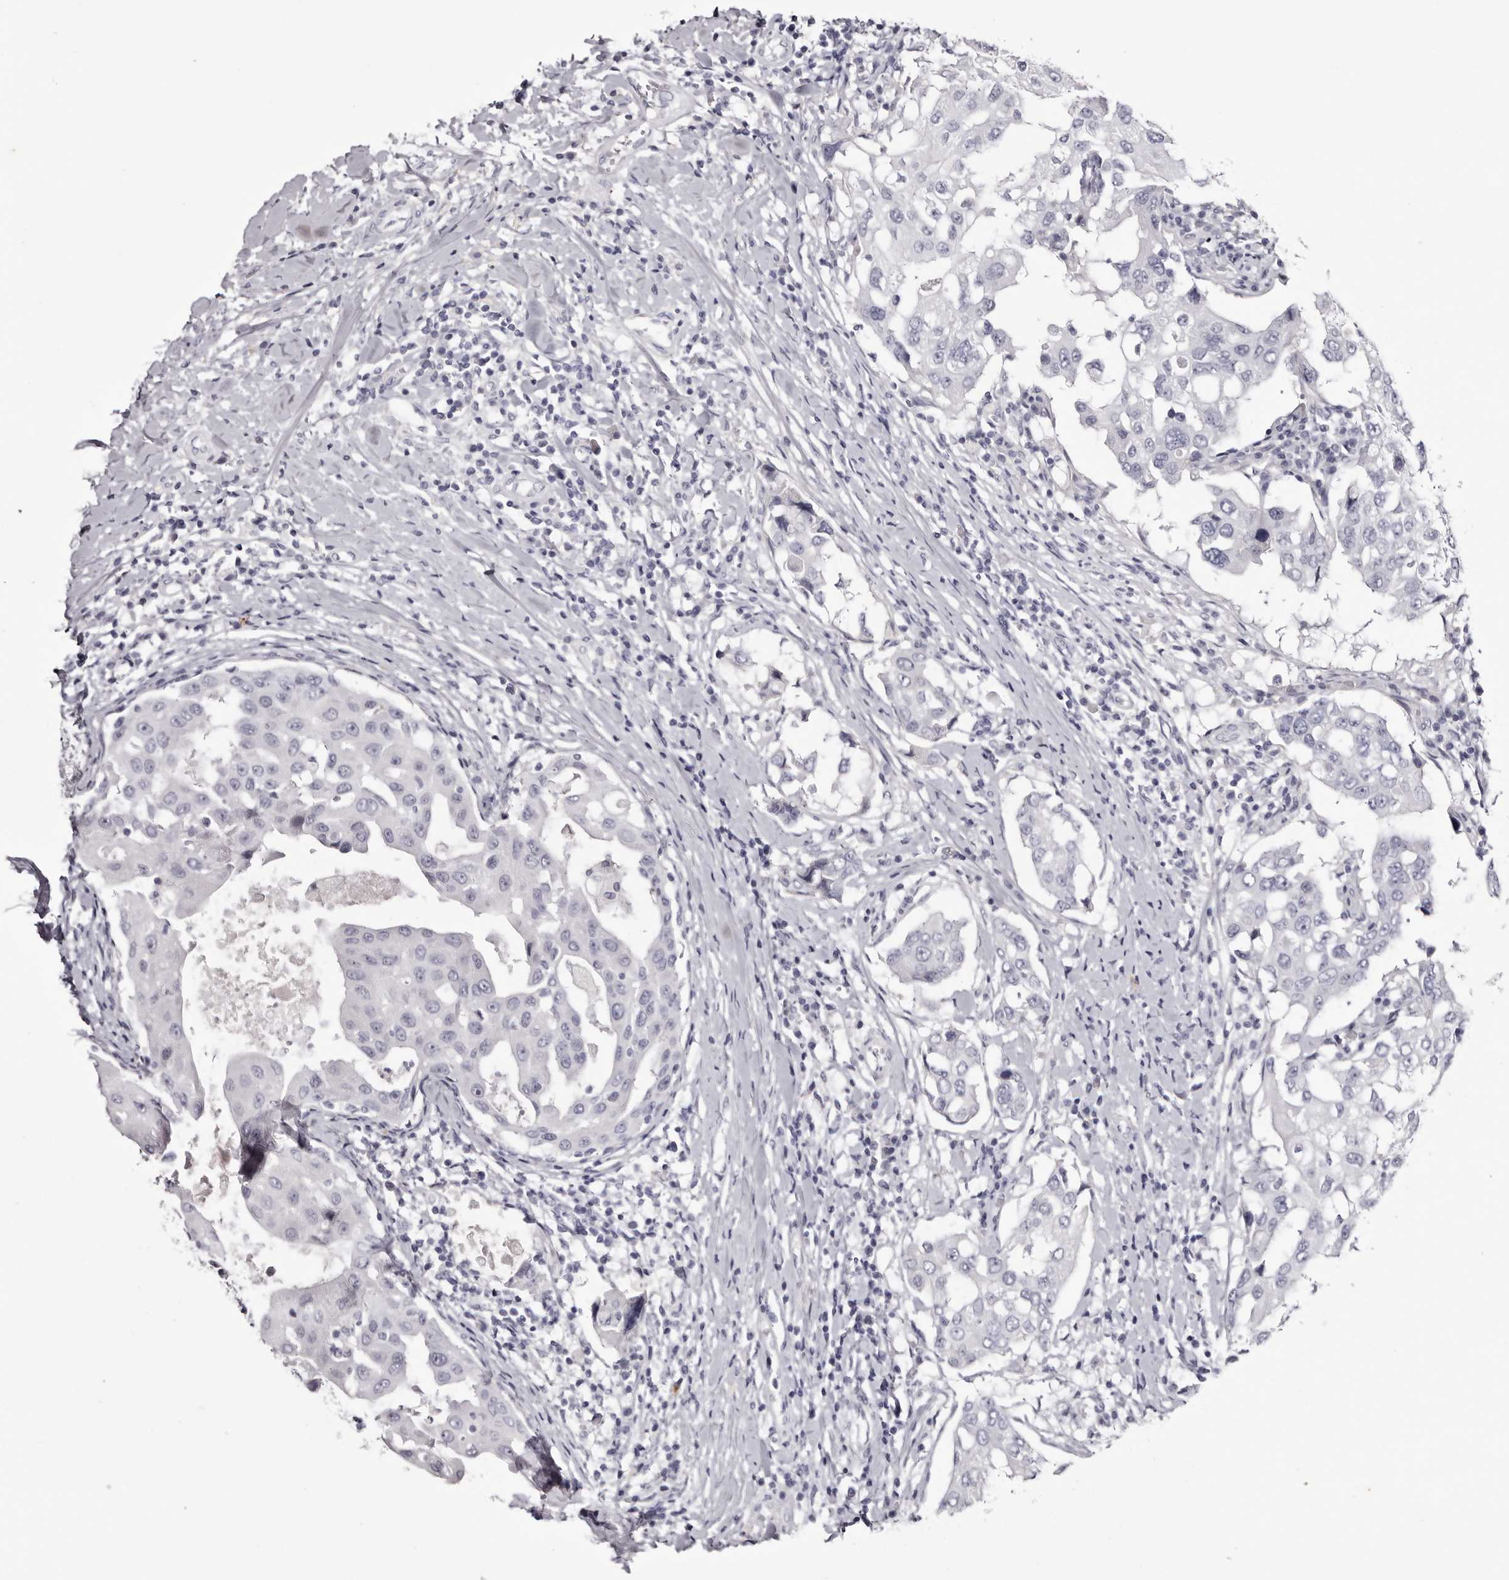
{"staining": {"intensity": "negative", "quantity": "none", "location": "none"}, "tissue": "breast cancer", "cell_type": "Tumor cells", "image_type": "cancer", "snomed": [{"axis": "morphology", "description": "Duct carcinoma"}, {"axis": "topography", "description": "Breast"}], "caption": "High magnification brightfield microscopy of breast infiltrating ductal carcinoma stained with DAB (3,3'-diaminobenzidine) (brown) and counterstained with hematoxylin (blue): tumor cells show no significant expression. (DAB (3,3'-diaminobenzidine) IHC with hematoxylin counter stain).", "gene": "CA6", "patient": {"sex": "female", "age": 27}}